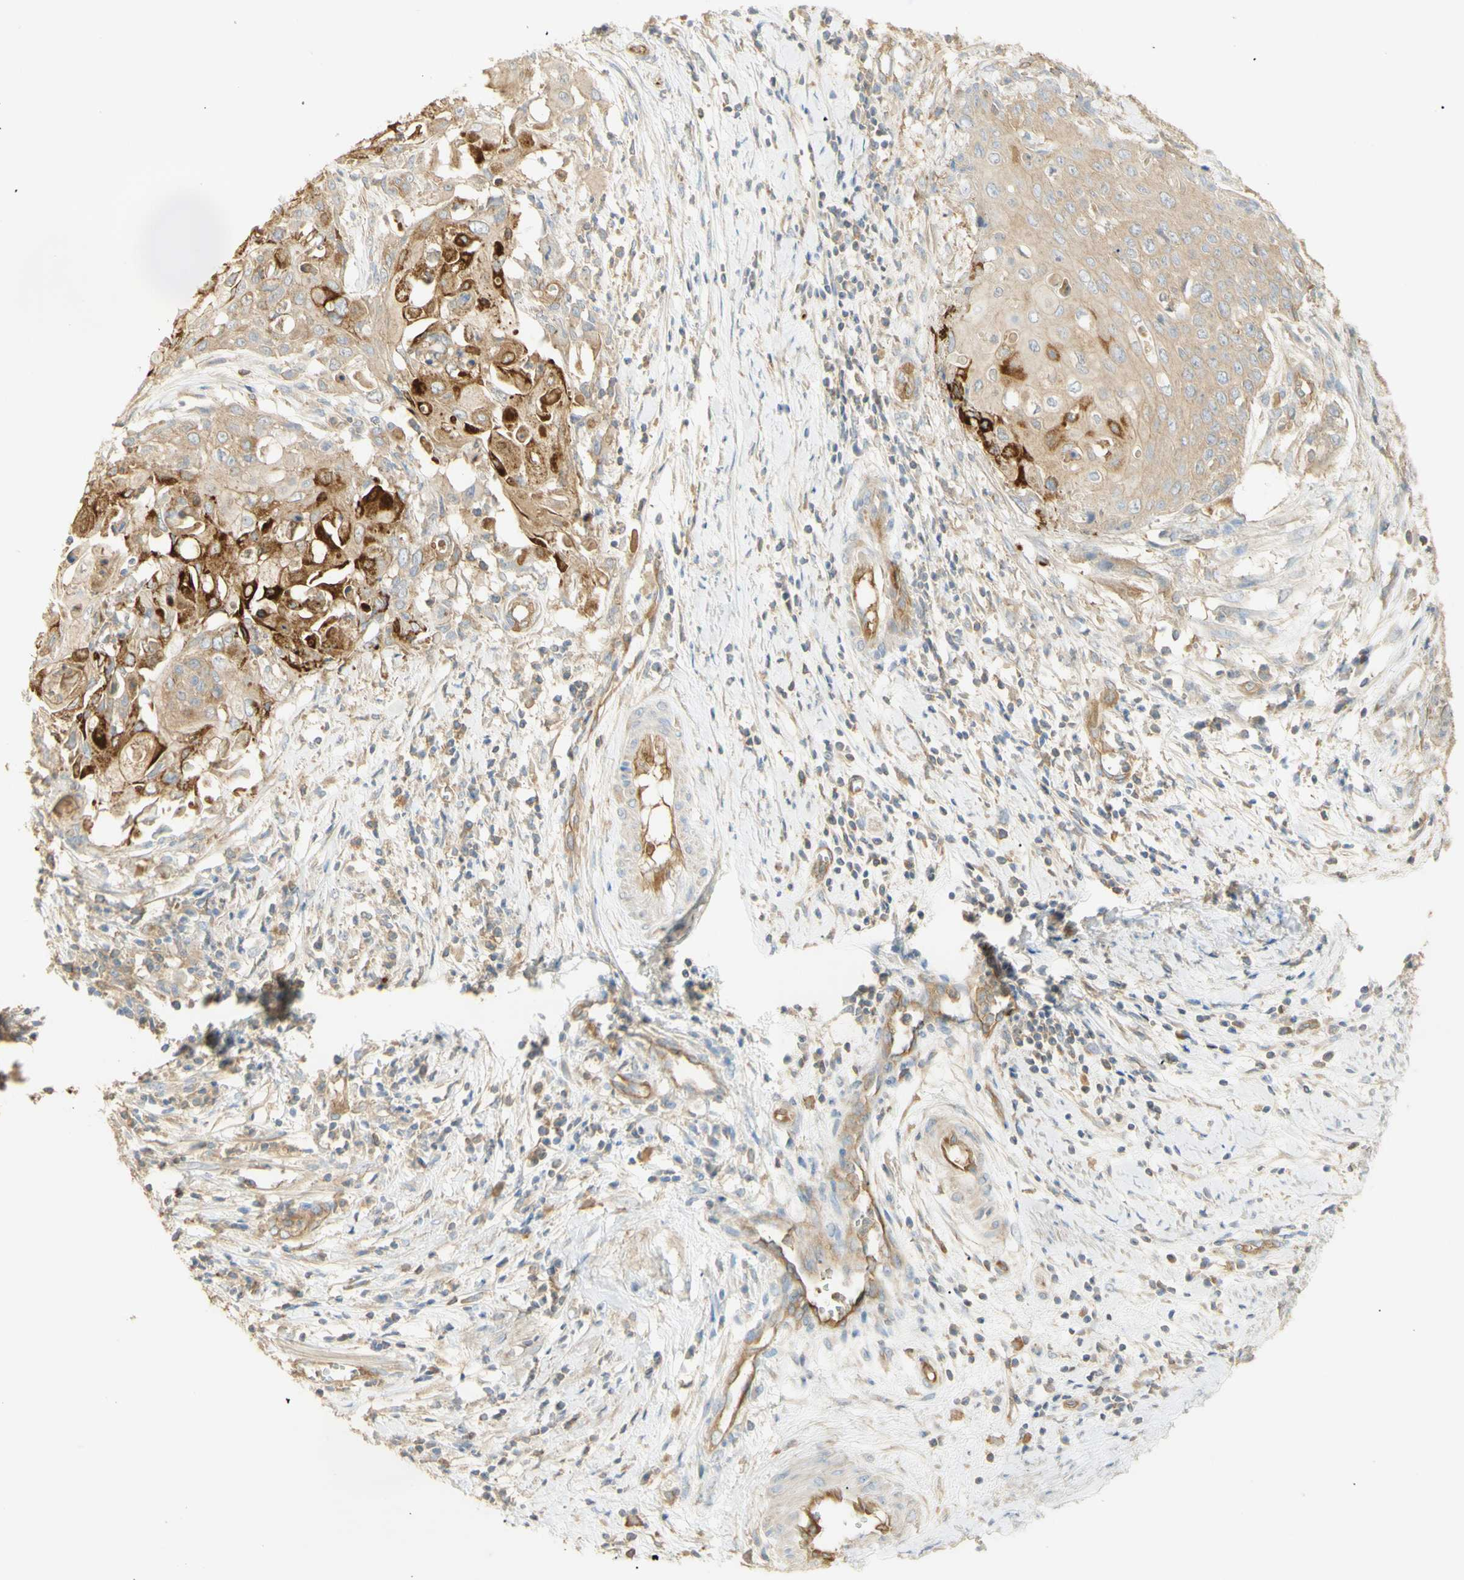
{"staining": {"intensity": "moderate", "quantity": "25%-75%", "location": "cytoplasmic/membranous"}, "tissue": "cervical cancer", "cell_type": "Tumor cells", "image_type": "cancer", "snomed": [{"axis": "morphology", "description": "Squamous cell carcinoma, NOS"}, {"axis": "topography", "description": "Cervix"}], "caption": "IHC staining of cervical cancer, which shows medium levels of moderate cytoplasmic/membranous staining in approximately 25%-75% of tumor cells indicating moderate cytoplasmic/membranous protein positivity. The staining was performed using DAB (brown) for protein detection and nuclei were counterstained in hematoxylin (blue).", "gene": "KCNE4", "patient": {"sex": "female", "age": 39}}